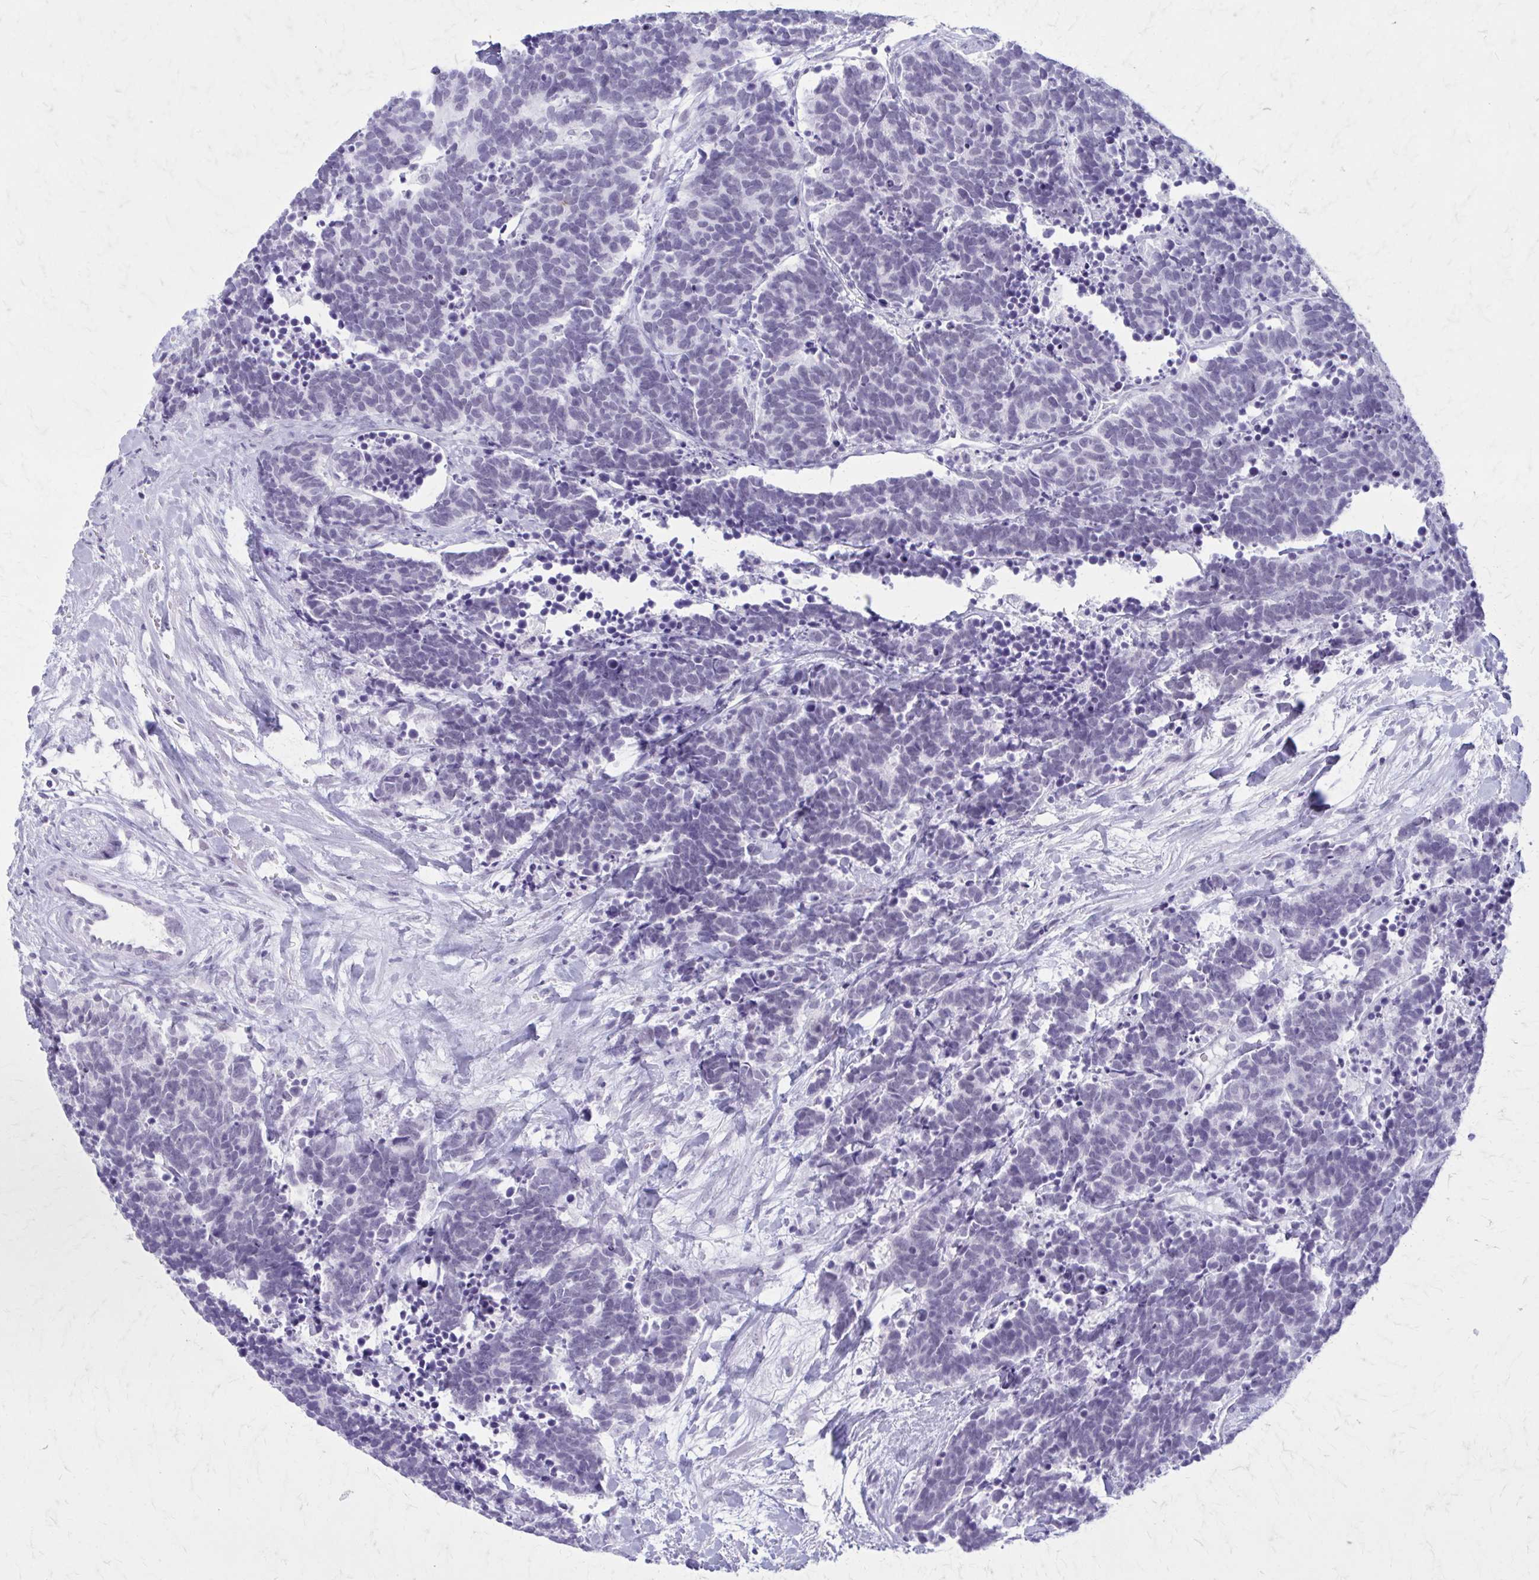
{"staining": {"intensity": "negative", "quantity": "none", "location": "none"}, "tissue": "carcinoid", "cell_type": "Tumor cells", "image_type": "cancer", "snomed": [{"axis": "morphology", "description": "Carcinoma, NOS"}, {"axis": "morphology", "description": "Carcinoid, malignant, NOS"}, {"axis": "topography", "description": "Prostate"}], "caption": "Carcinoma was stained to show a protein in brown. There is no significant expression in tumor cells.", "gene": "GAD1", "patient": {"sex": "male", "age": 57}}